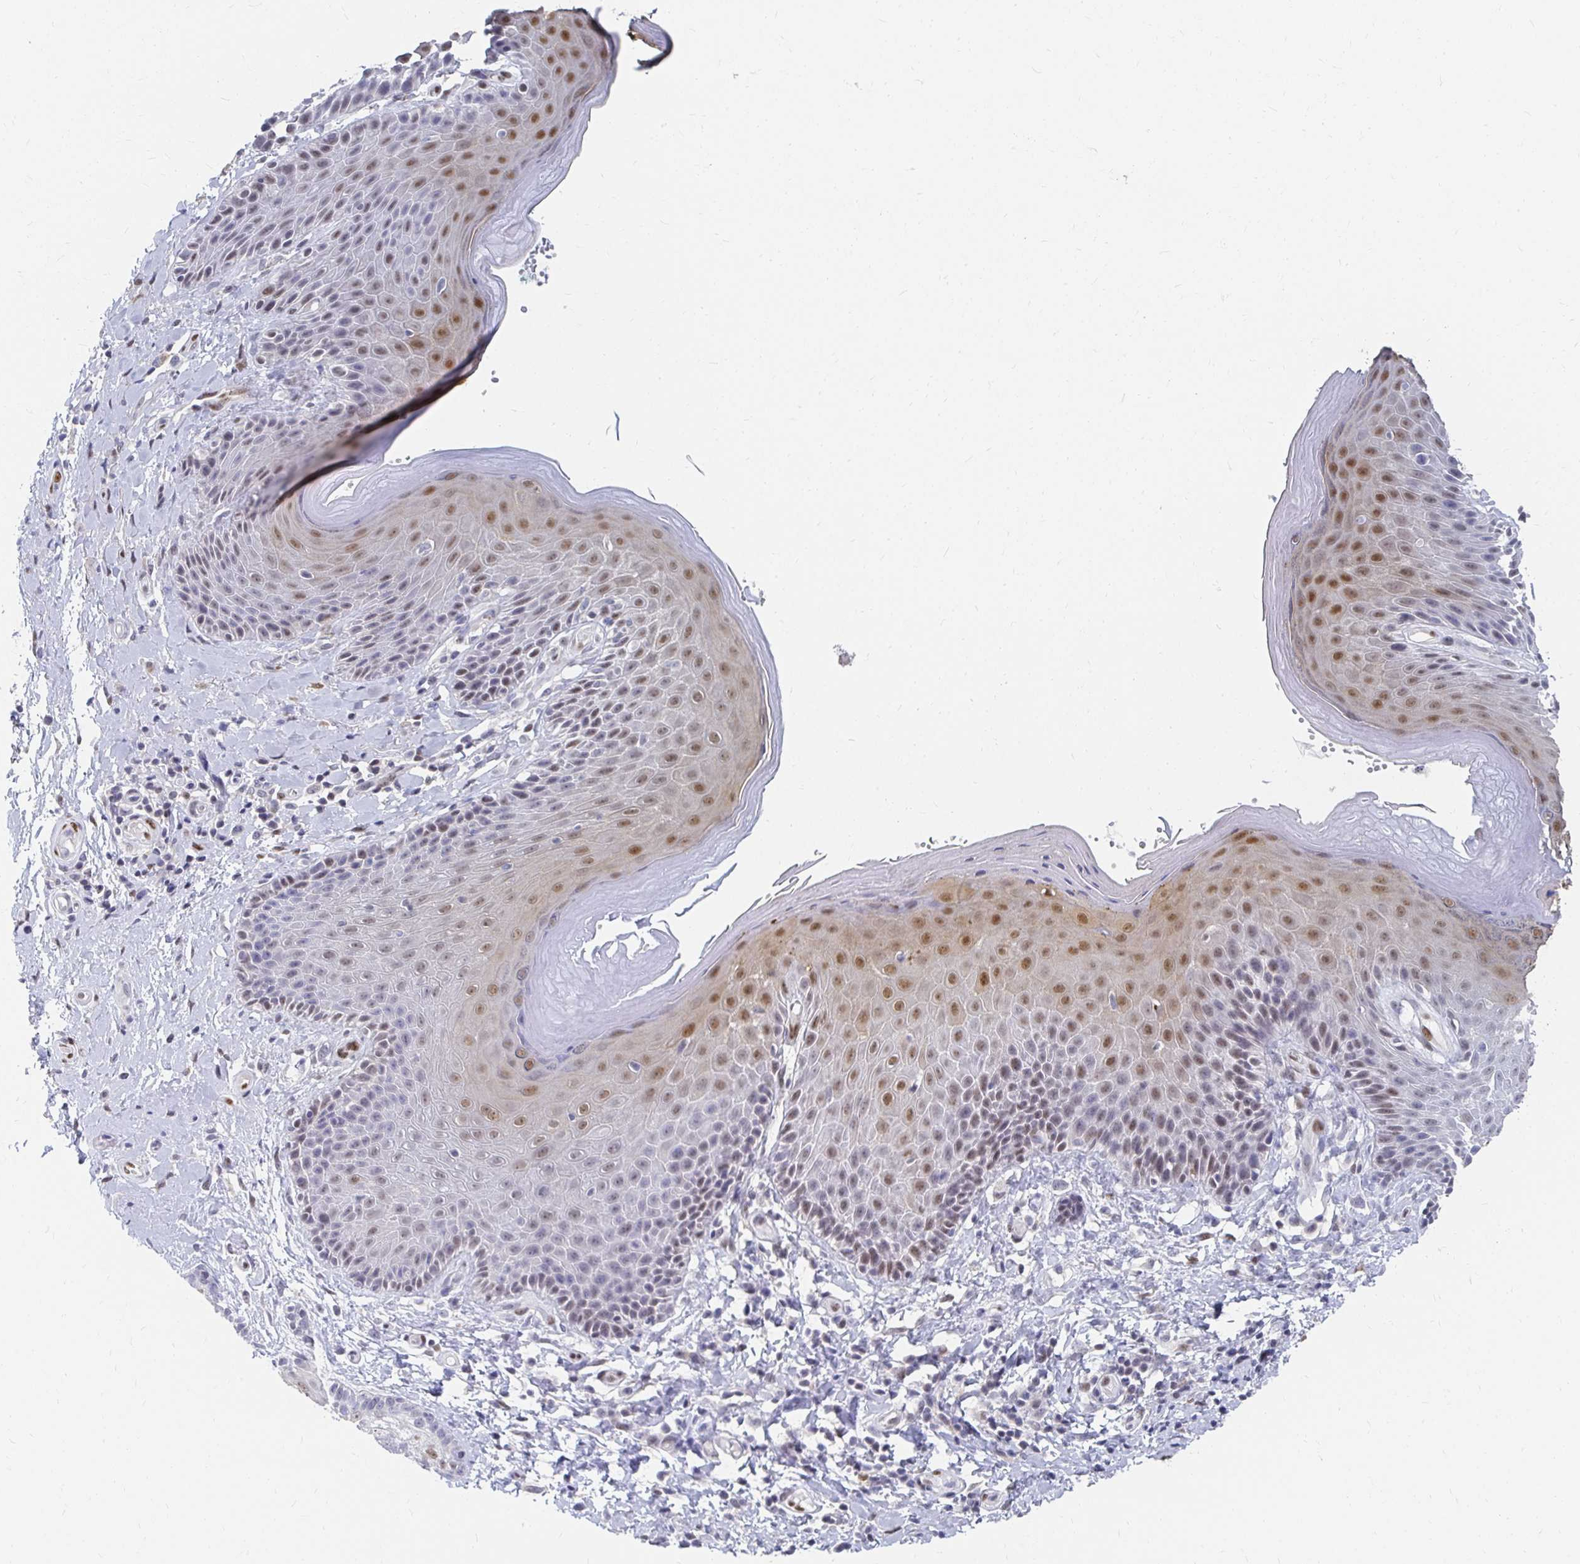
{"staining": {"intensity": "moderate", "quantity": "25%-75%", "location": "cytoplasmic/membranous,nuclear"}, "tissue": "skin", "cell_type": "Epidermal cells", "image_type": "normal", "snomed": [{"axis": "morphology", "description": "Normal tissue, NOS"}, {"axis": "topography", "description": "Anal"}, {"axis": "topography", "description": "Peripheral nerve tissue"}], "caption": "Immunohistochemical staining of normal skin shows moderate cytoplasmic/membranous,nuclear protein staining in approximately 25%-75% of epidermal cells.", "gene": "CLIC3", "patient": {"sex": "male", "age": 51}}